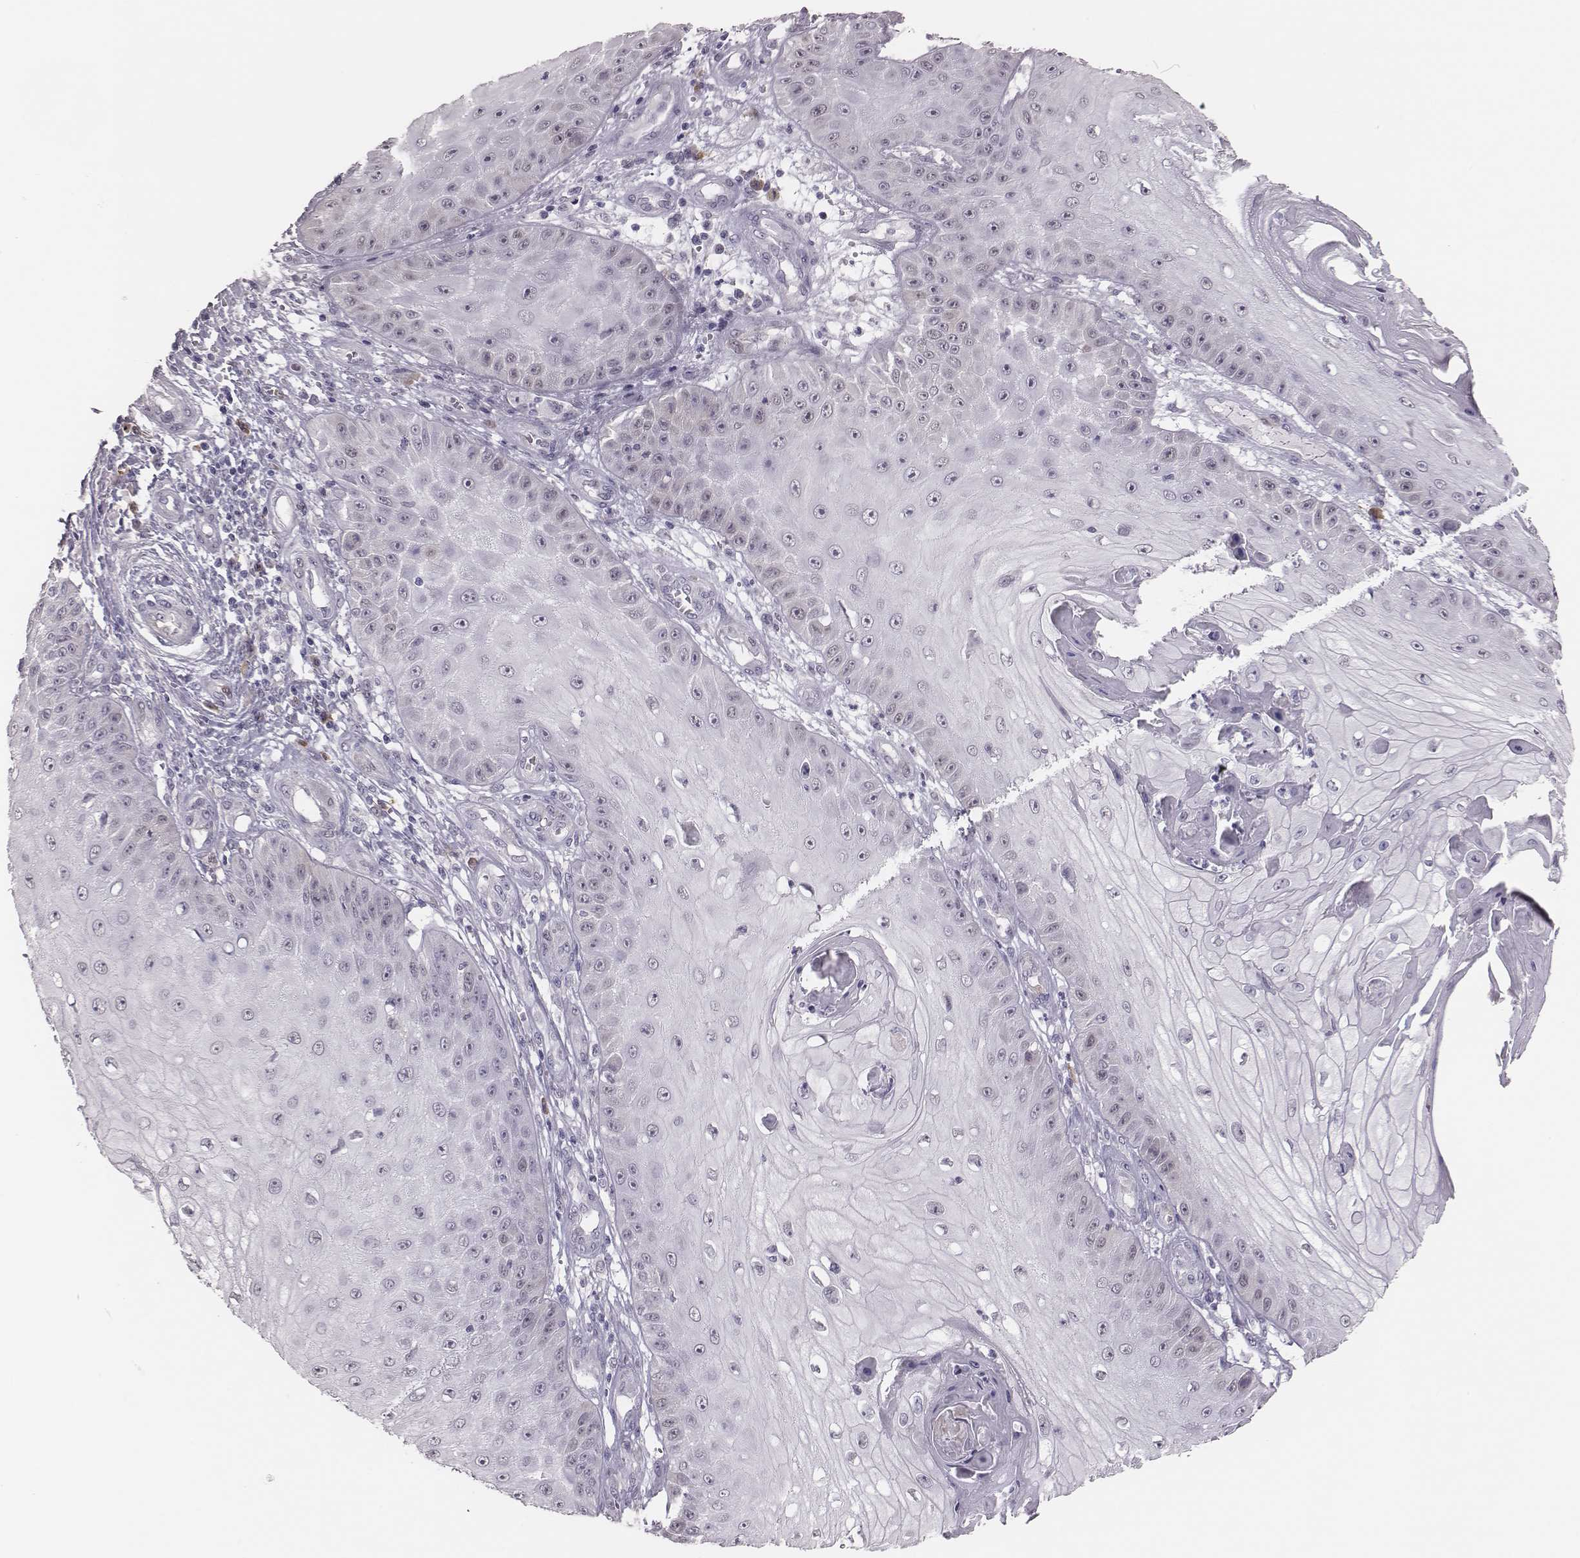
{"staining": {"intensity": "negative", "quantity": "none", "location": "none"}, "tissue": "skin cancer", "cell_type": "Tumor cells", "image_type": "cancer", "snomed": [{"axis": "morphology", "description": "Squamous cell carcinoma, NOS"}, {"axis": "topography", "description": "Skin"}], "caption": "High magnification brightfield microscopy of skin squamous cell carcinoma stained with DAB (3,3'-diaminobenzidine) (brown) and counterstained with hematoxylin (blue): tumor cells show no significant staining. The staining is performed using DAB (3,3'-diaminobenzidine) brown chromogen with nuclei counter-stained in using hematoxylin.", "gene": "PBK", "patient": {"sex": "male", "age": 70}}